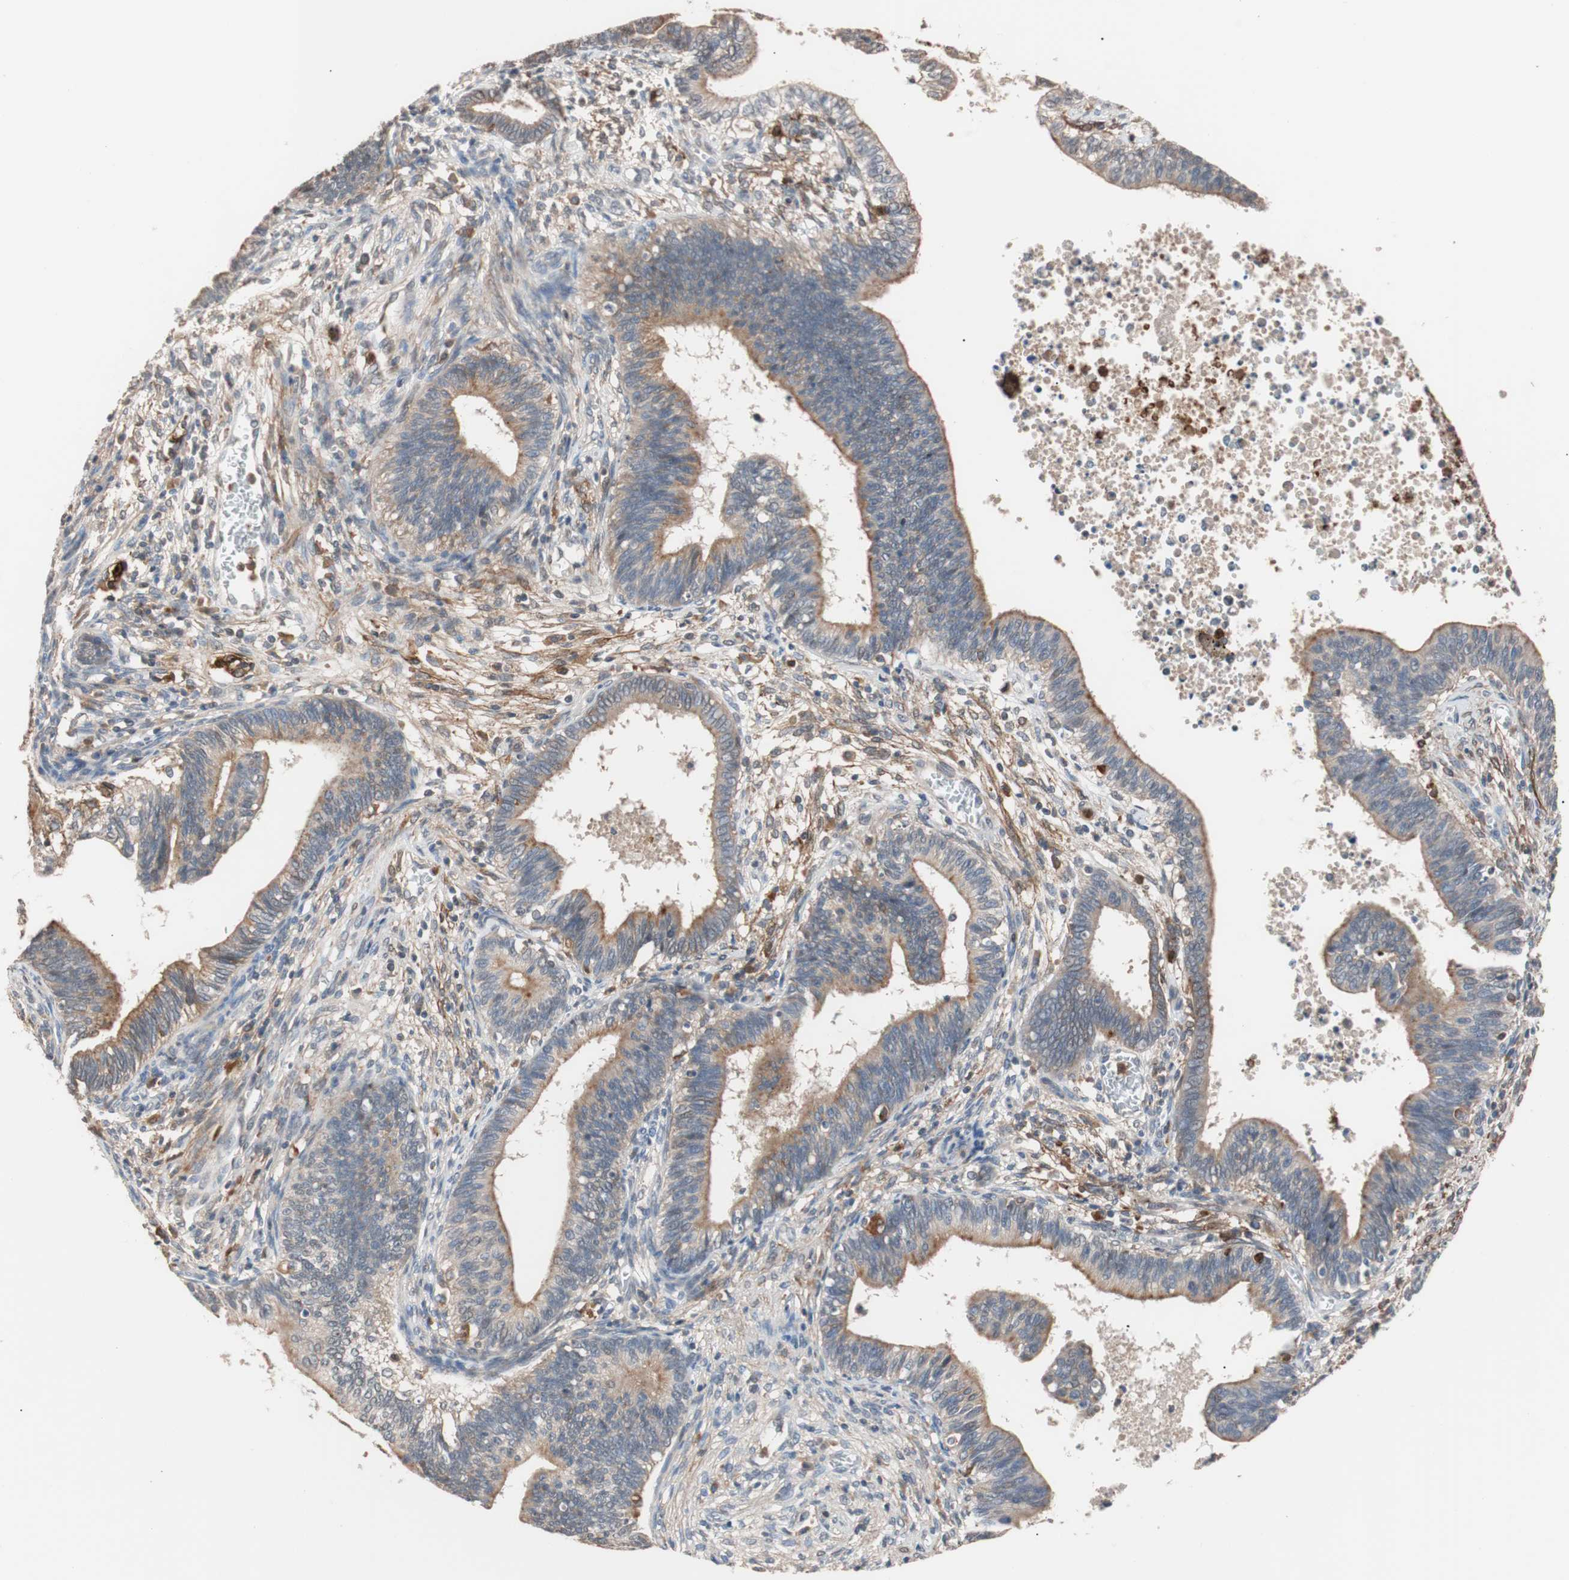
{"staining": {"intensity": "weak", "quantity": "25%-75%", "location": "cytoplasmic/membranous"}, "tissue": "cervical cancer", "cell_type": "Tumor cells", "image_type": "cancer", "snomed": [{"axis": "morphology", "description": "Adenocarcinoma, NOS"}, {"axis": "topography", "description": "Cervix"}], "caption": "A photomicrograph of adenocarcinoma (cervical) stained for a protein displays weak cytoplasmic/membranous brown staining in tumor cells.", "gene": "LITAF", "patient": {"sex": "female", "age": 44}}